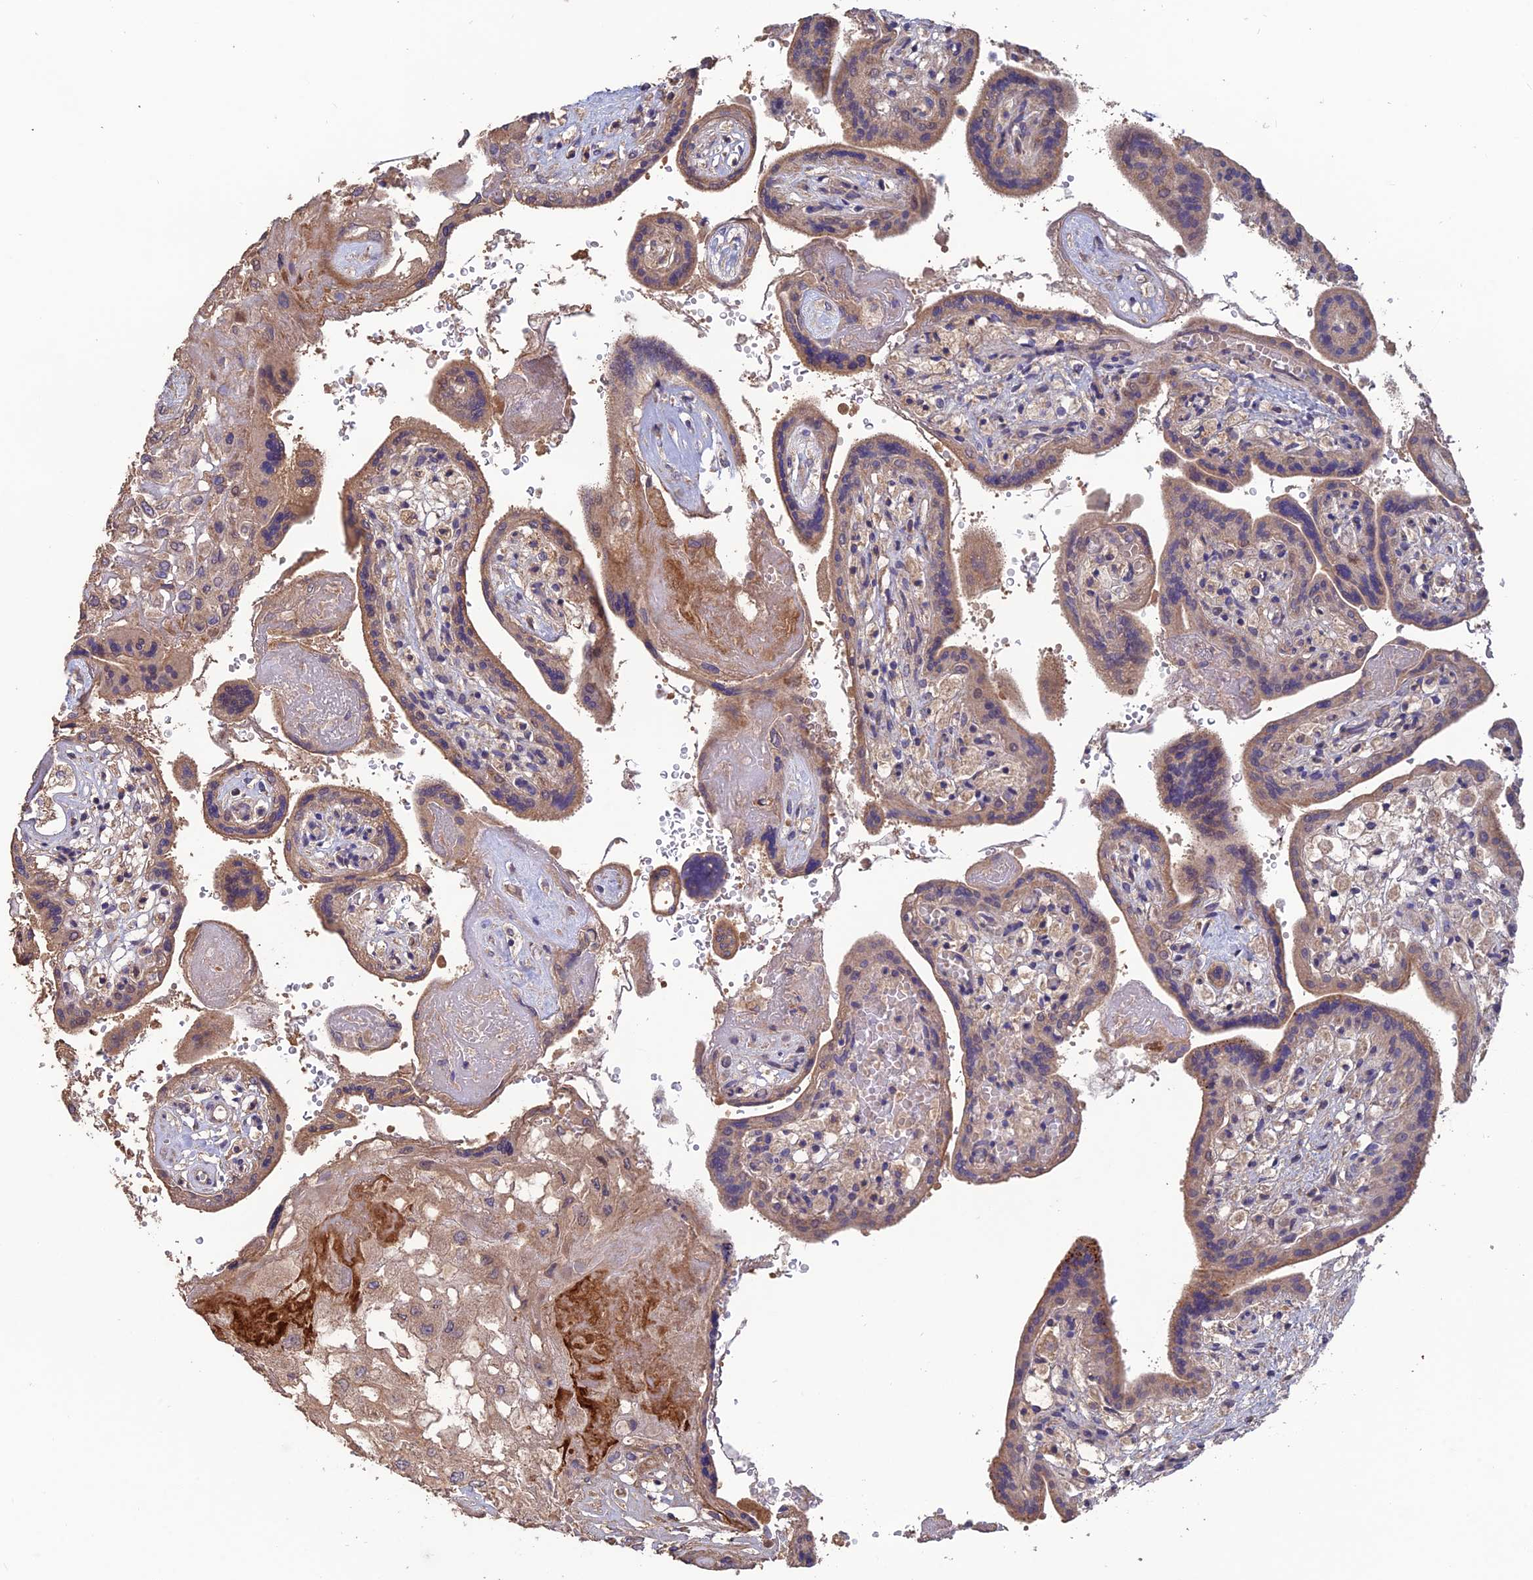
{"staining": {"intensity": "moderate", "quantity": ">75%", "location": "cytoplasmic/membranous"}, "tissue": "placenta", "cell_type": "Trophoblastic cells", "image_type": "normal", "snomed": [{"axis": "morphology", "description": "Normal tissue, NOS"}, {"axis": "topography", "description": "Placenta"}], "caption": "Immunohistochemistry (DAB (3,3'-diaminobenzidine)) staining of unremarkable human placenta exhibits moderate cytoplasmic/membranous protein staining in about >75% of trophoblastic cells. (Stains: DAB in brown, nuclei in blue, Microscopy: brightfield microscopy at high magnification).", "gene": "SHISA5", "patient": {"sex": "female", "age": 37}}